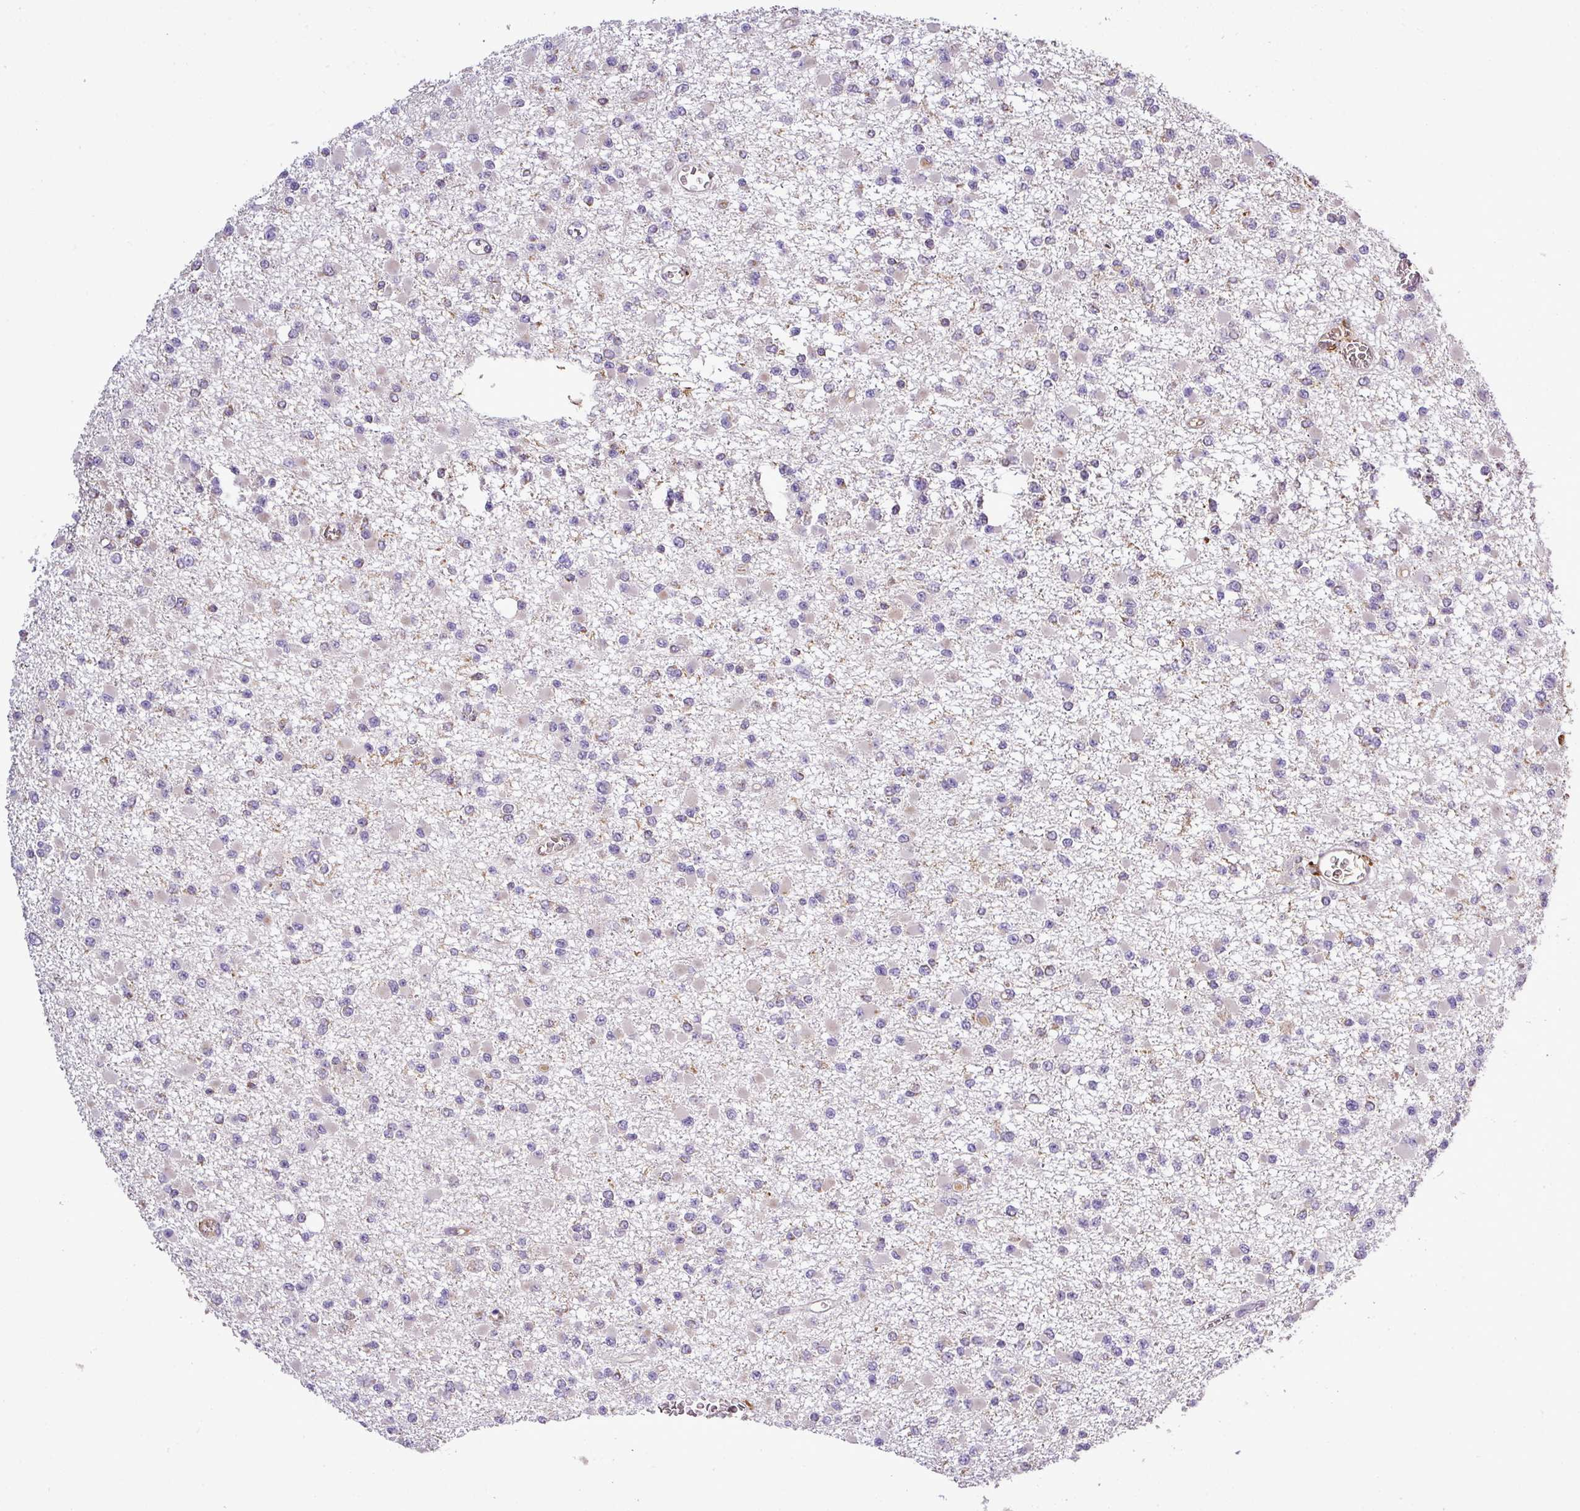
{"staining": {"intensity": "weak", "quantity": "25%-75%", "location": "cytoplasmic/membranous"}, "tissue": "glioma", "cell_type": "Tumor cells", "image_type": "cancer", "snomed": [{"axis": "morphology", "description": "Glioma, malignant, Low grade"}, {"axis": "topography", "description": "Brain"}], "caption": "An immunohistochemistry image of neoplastic tissue is shown. Protein staining in brown labels weak cytoplasmic/membranous positivity in malignant low-grade glioma within tumor cells.", "gene": "ZNF513", "patient": {"sex": "female", "age": 22}}